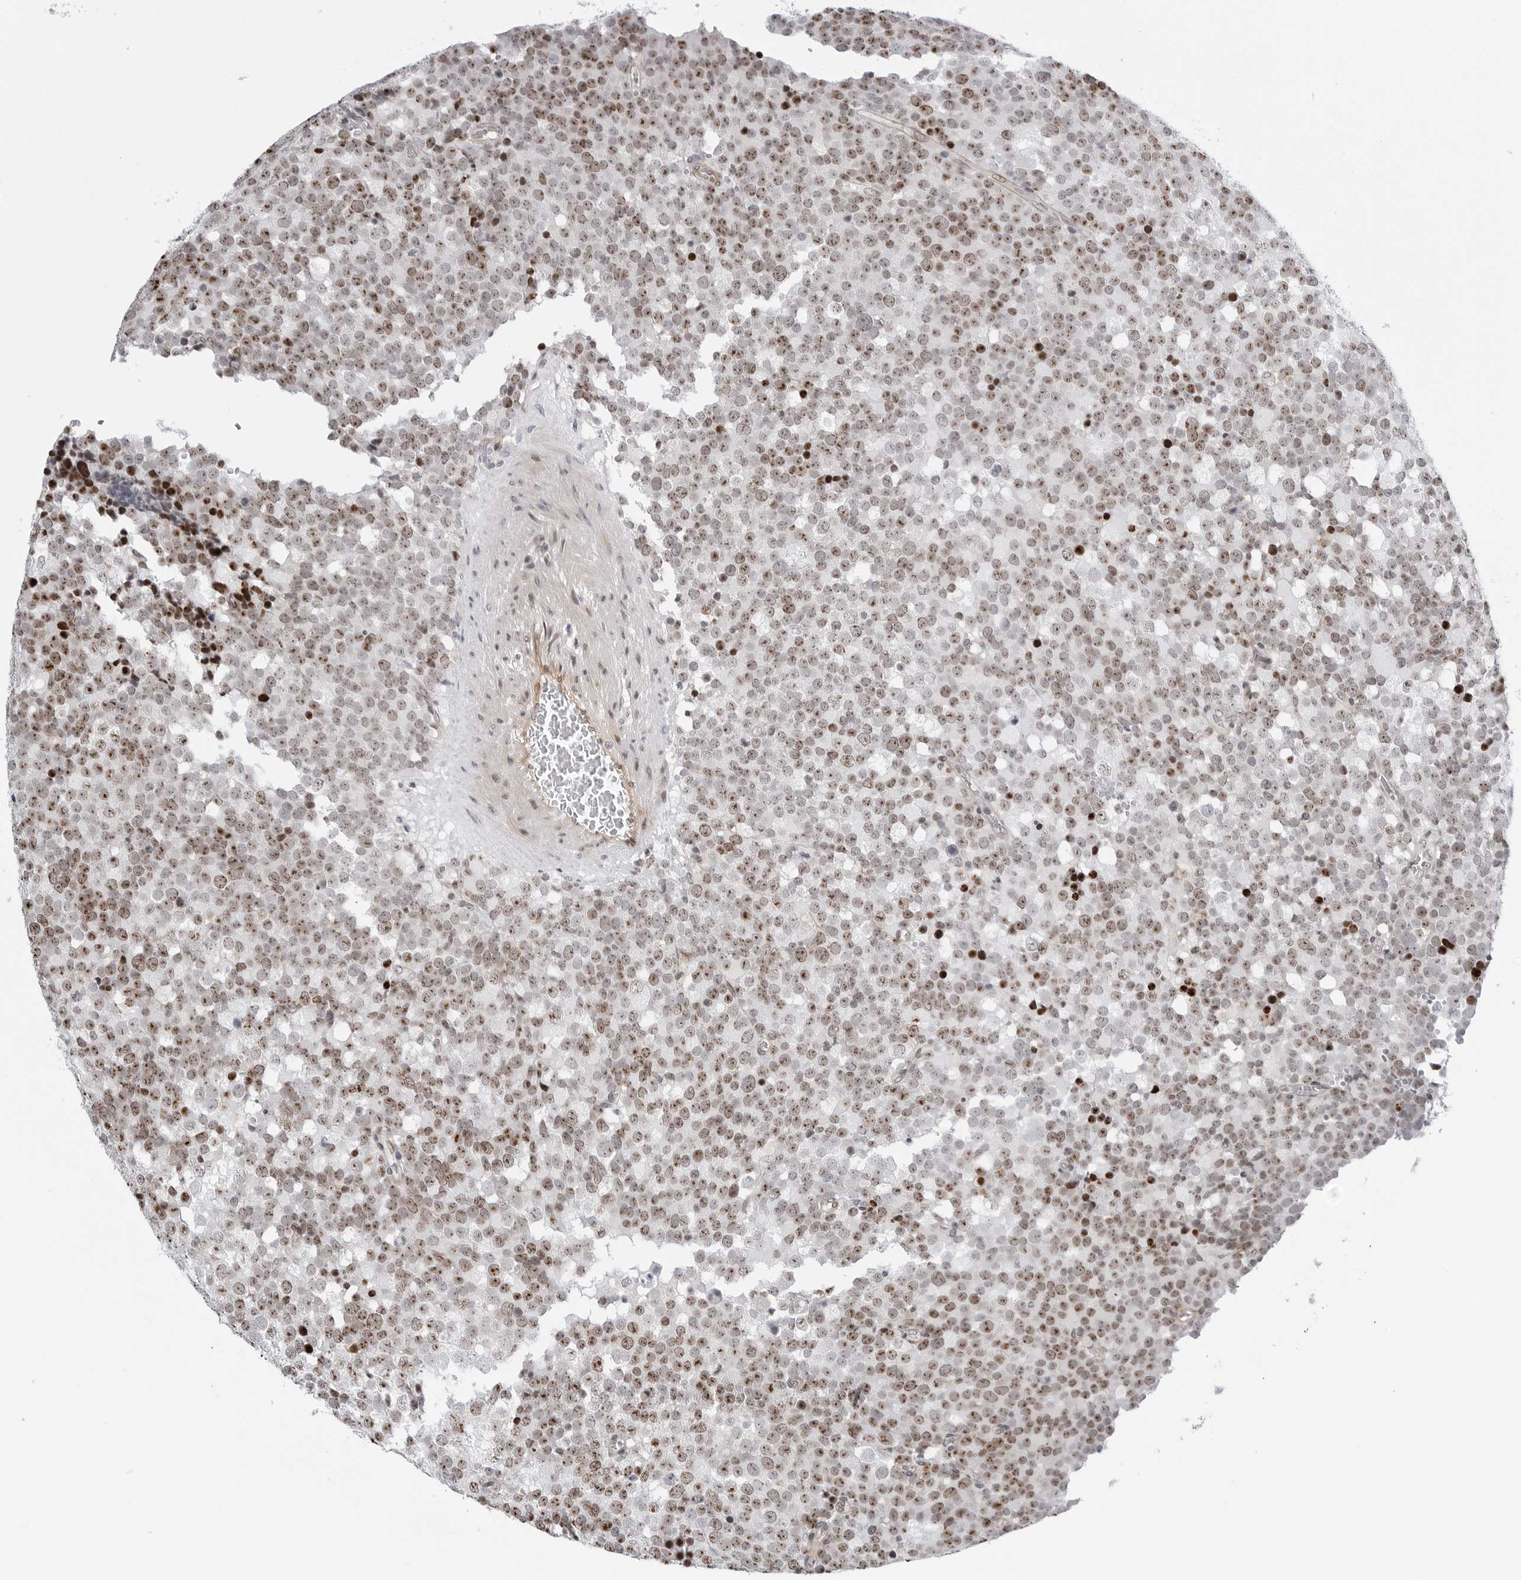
{"staining": {"intensity": "strong", "quantity": ">75%", "location": "nuclear"}, "tissue": "testis cancer", "cell_type": "Tumor cells", "image_type": "cancer", "snomed": [{"axis": "morphology", "description": "Seminoma, NOS"}, {"axis": "topography", "description": "Testis"}], "caption": "Human testis seminoma stained for a protein (brown) demonstrates strong nuclear positive positivity in about >75% of tumor cells.", "gene": "FAM135B", "patient": {"sex": "male", "age": 71}}